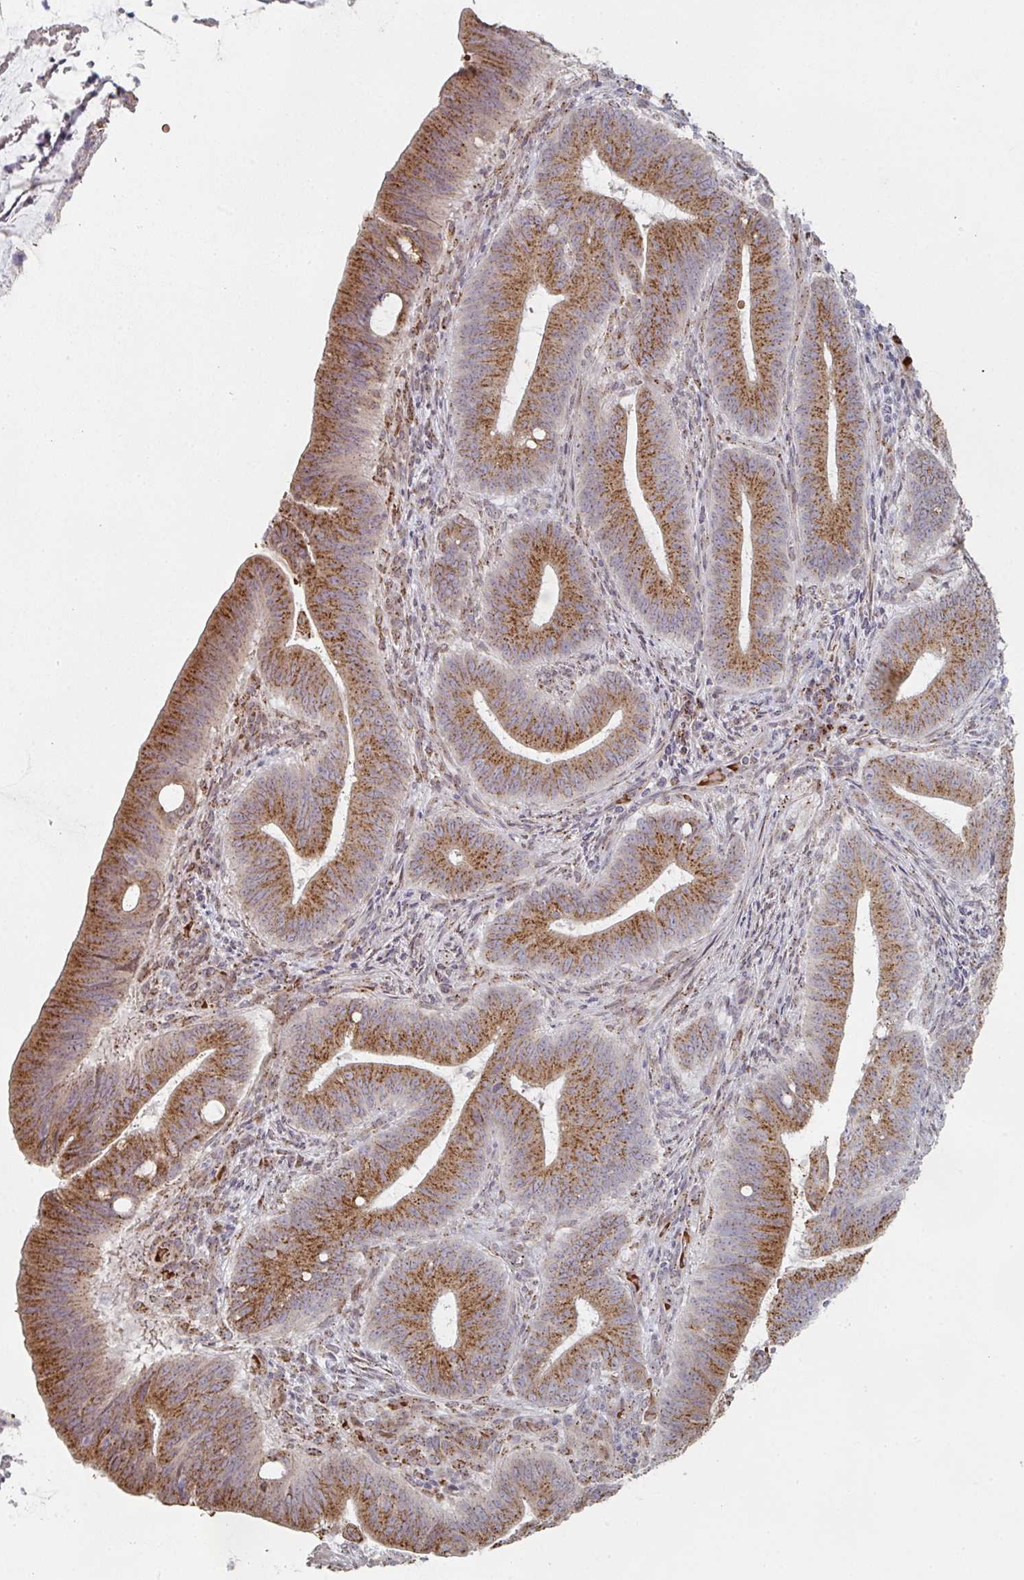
{"staining": {"intensity": "strong", "quantity": ">75%", "location": "cytoplasmic/membranous"}, "tissue": "colorectal cancer", "cell_type": "Tumor cells", "image_type": "cancer", "snomed": [{"axis": "morphology", "description": "Adenocarcinoma, NOS"}, {"axis": "topography", "description": "Colon"}], "caption": "This is a micrograph of IHC staining of adenocarcinoma (colorectal), which shows strong positivity in the cytoplasmic/membranous of tumor cells.", "gene": "ZNF526", "patient": {"sex": "female", "age": 43}}